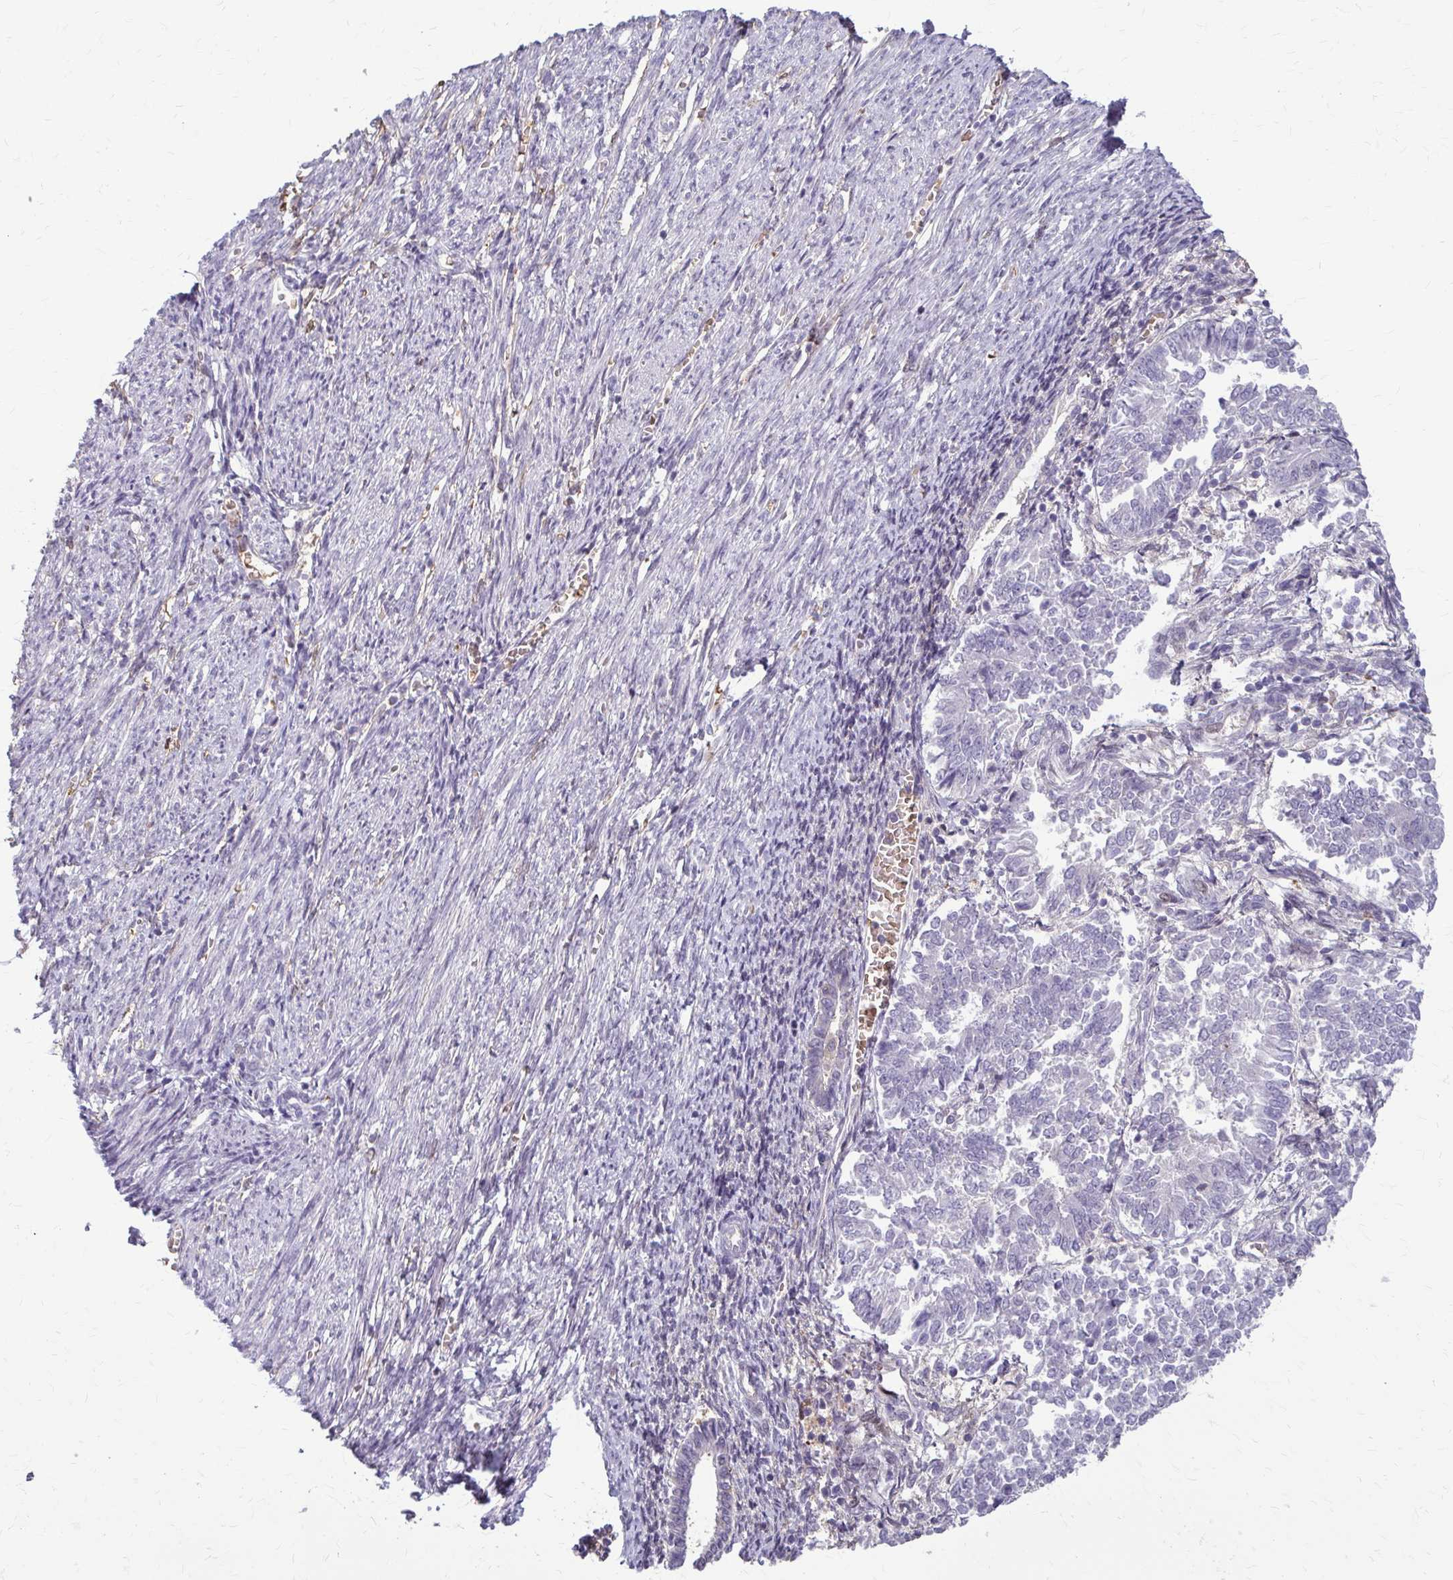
{"staining": {"intensity": "negative", "quantity": "none", "location": "none"}, "tissue": "endometrial cancer", "cell_type": "Tumor cells", "image_type": "cancer", "snomed": [{"axis": "morphology", "description": "Adenocarcinoma, NOS"}, {"axis": "topography", "description": "Endometrium"}], "caption": "Protein analysis of adenocarcinoma (endometrial) exhibits no significant staining in tumor cells.", "gene": "ZNF34", "patient": {"sex": "female", "age": 65}}